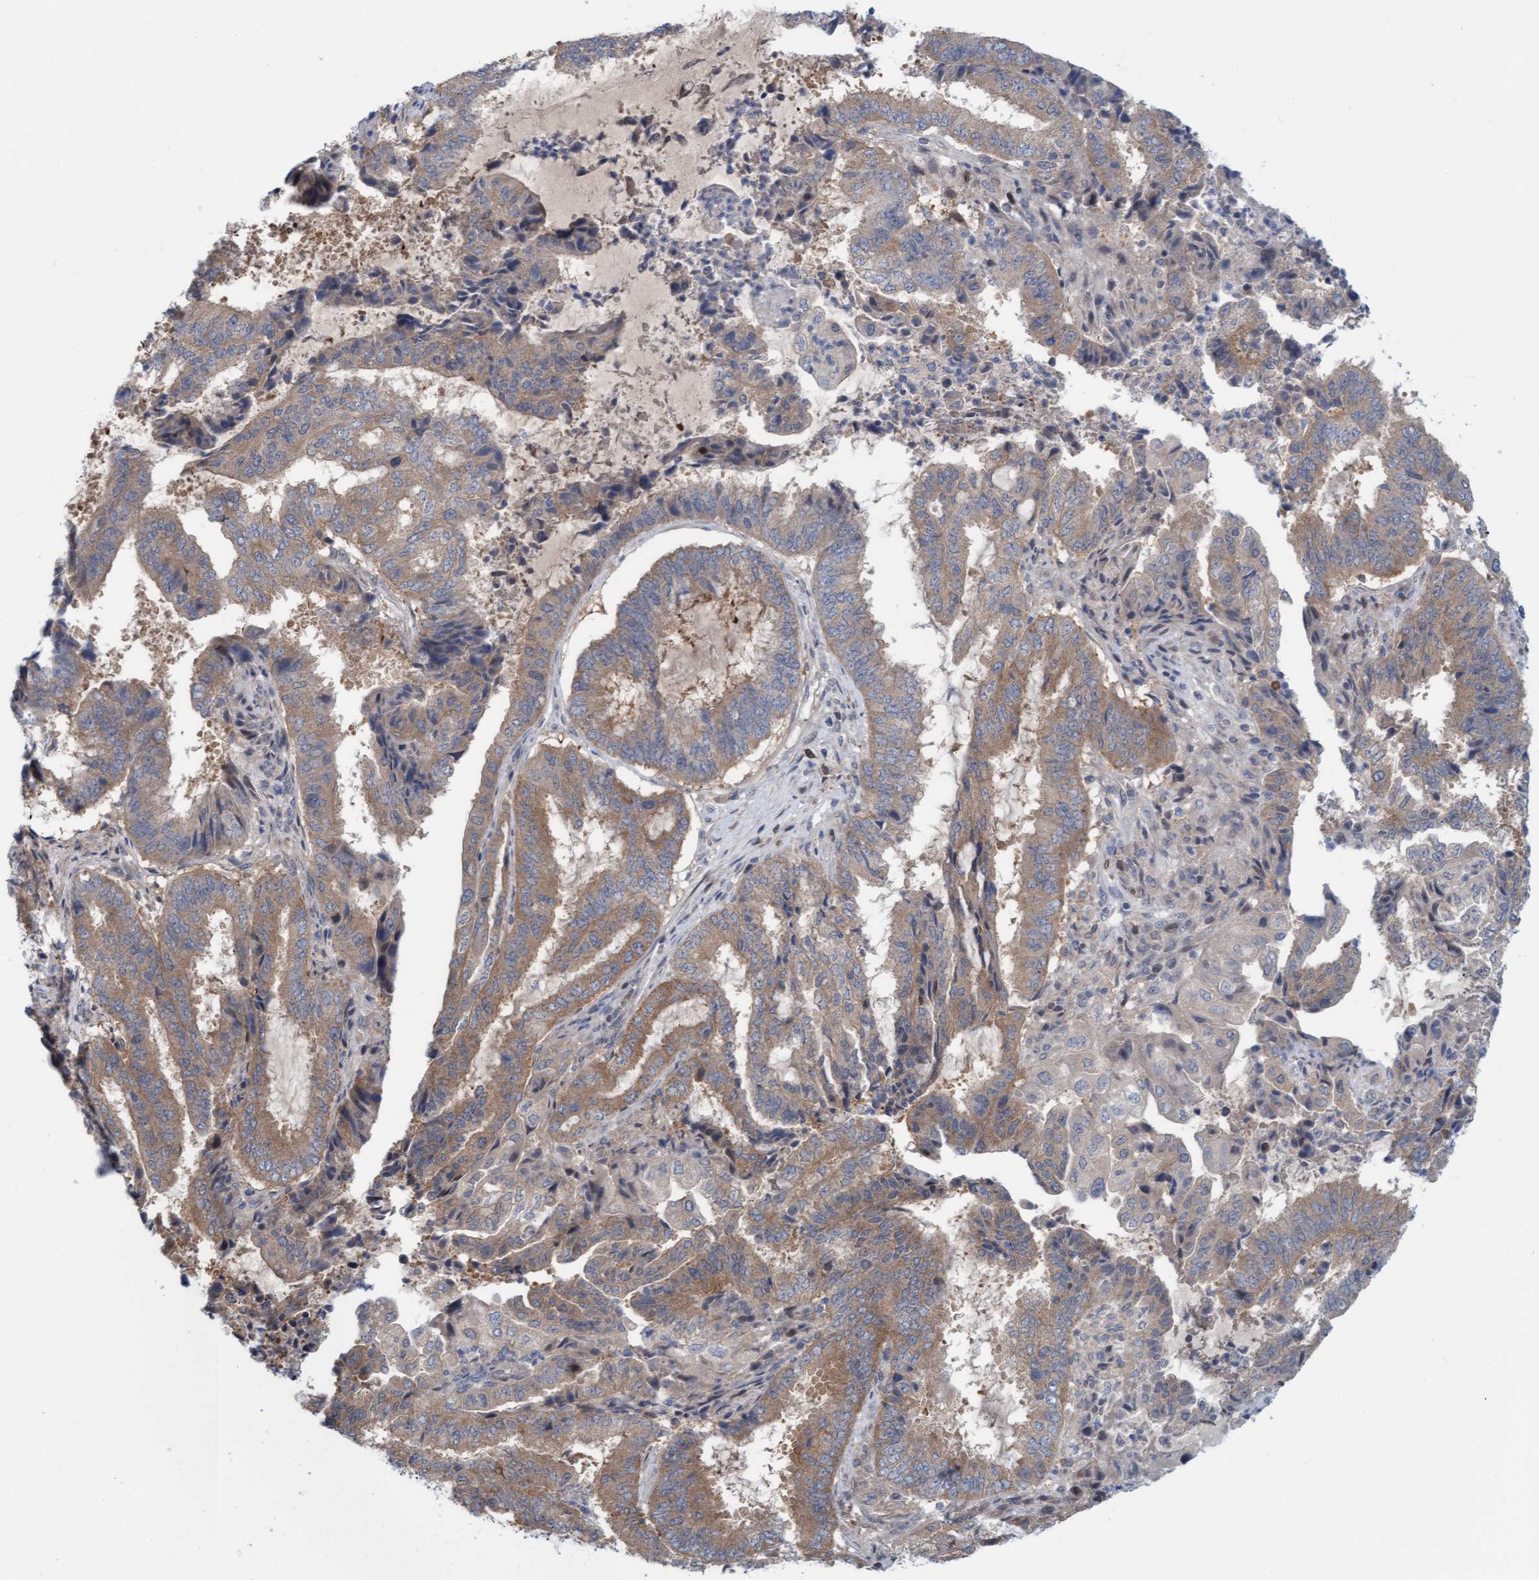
{"staining": {"intensity": "moderate", "quantity": ">75%", "location": "cytoplasmic/membranous"}, "tissue": "endometrial cancer", "cell_type": "Tumor cells", "image_type": "cancer", "snomed": [{"axis": "morphology", "description": "Adenocarcinoma, NOS"}, {"axis": "topography", "description": "Endometrium"}], "caption": "Immunohistochemical staining of human endometrial cancer (adenocarcinoma) demonstrates medium levels of moderate cytoplasmic/membranous protein staining in approximately >75% of tumor cells.", "gene": "KLHL25", "patient": {"sex": "female", "age": 51}}